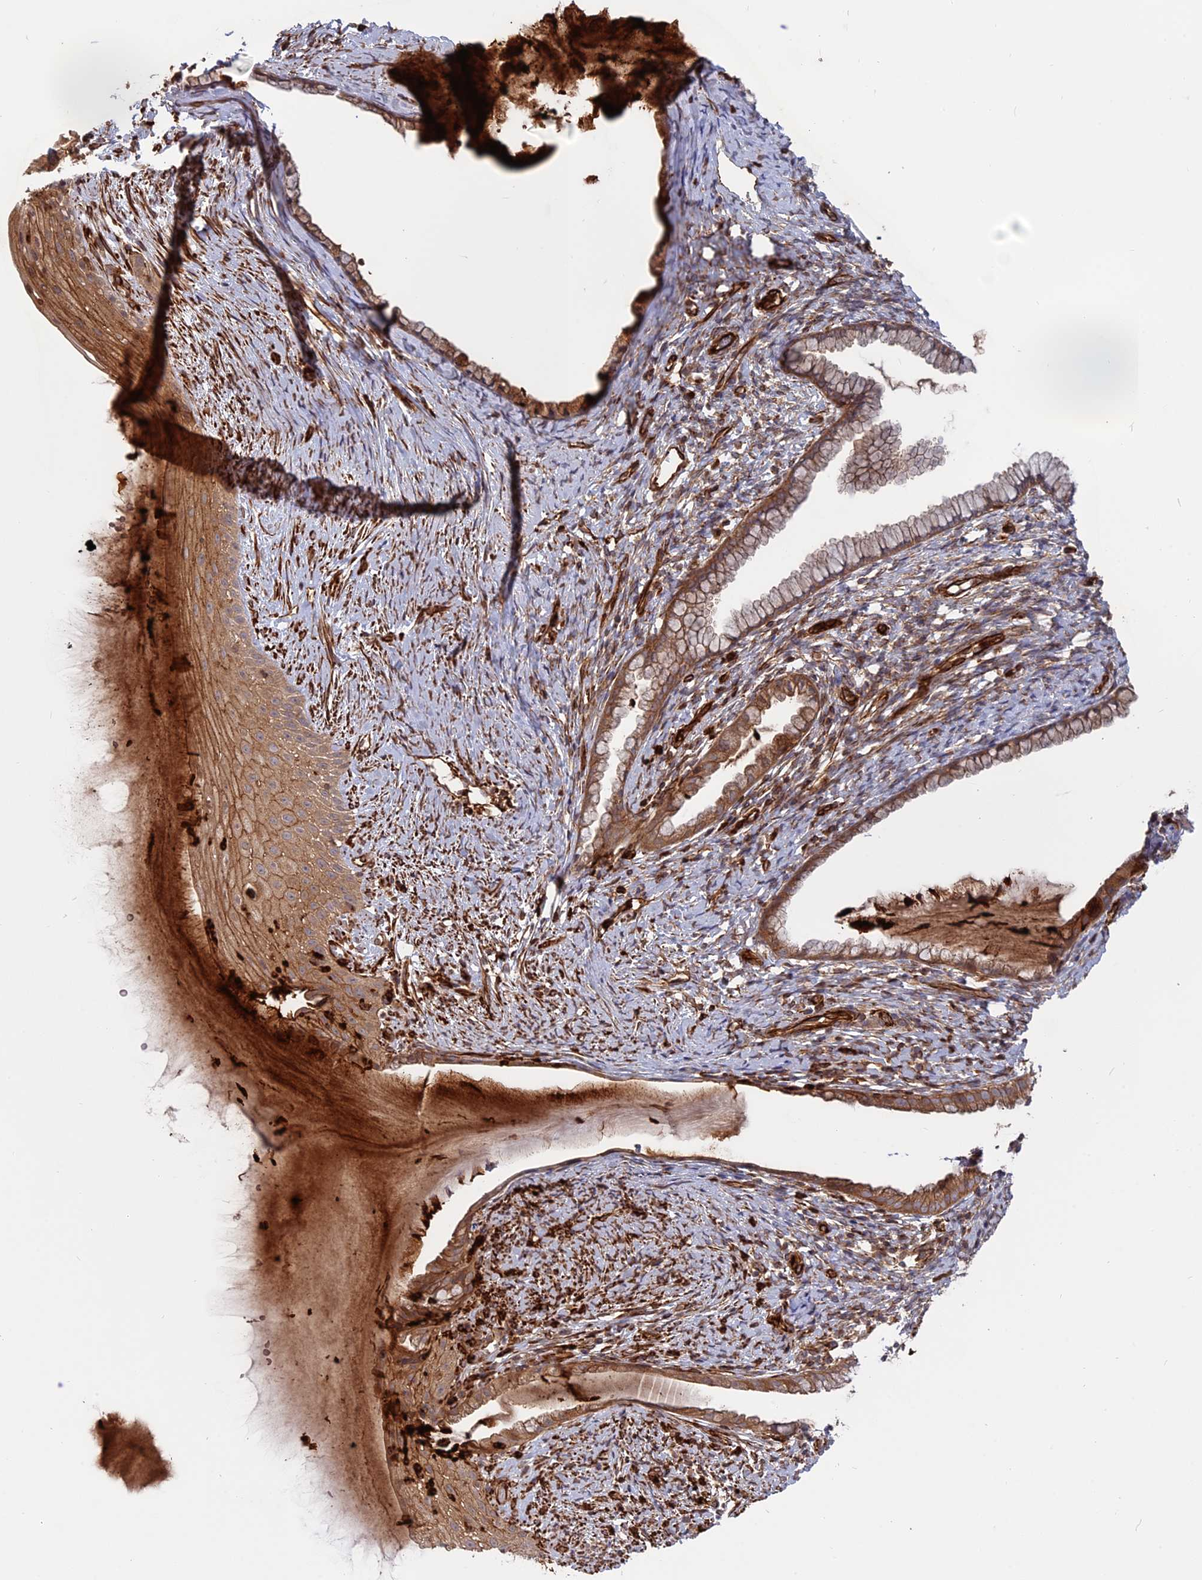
{"staining": {"intensity": "strong", "quantity": ">75%", "location": "cytoplasmic/membranous"}, "tissue": "cervix", "cell_type": "Glandular cells", "image_type": "normal", "snomed": [{"axis": "morphology", "description": "Normal tissue, NOS"}, {"axis": "topography", "description": "Cervix"}], "caption": "Immunohistochemistry (DAB (3,3'-diaminobenzidine)) staining of benign cervix displays strong cytoplasmic/membranous protein expression in approximately >75% of glandular cells.", "gene": "PHLDB3", "patient": {"sex": "female", "age": 36}}